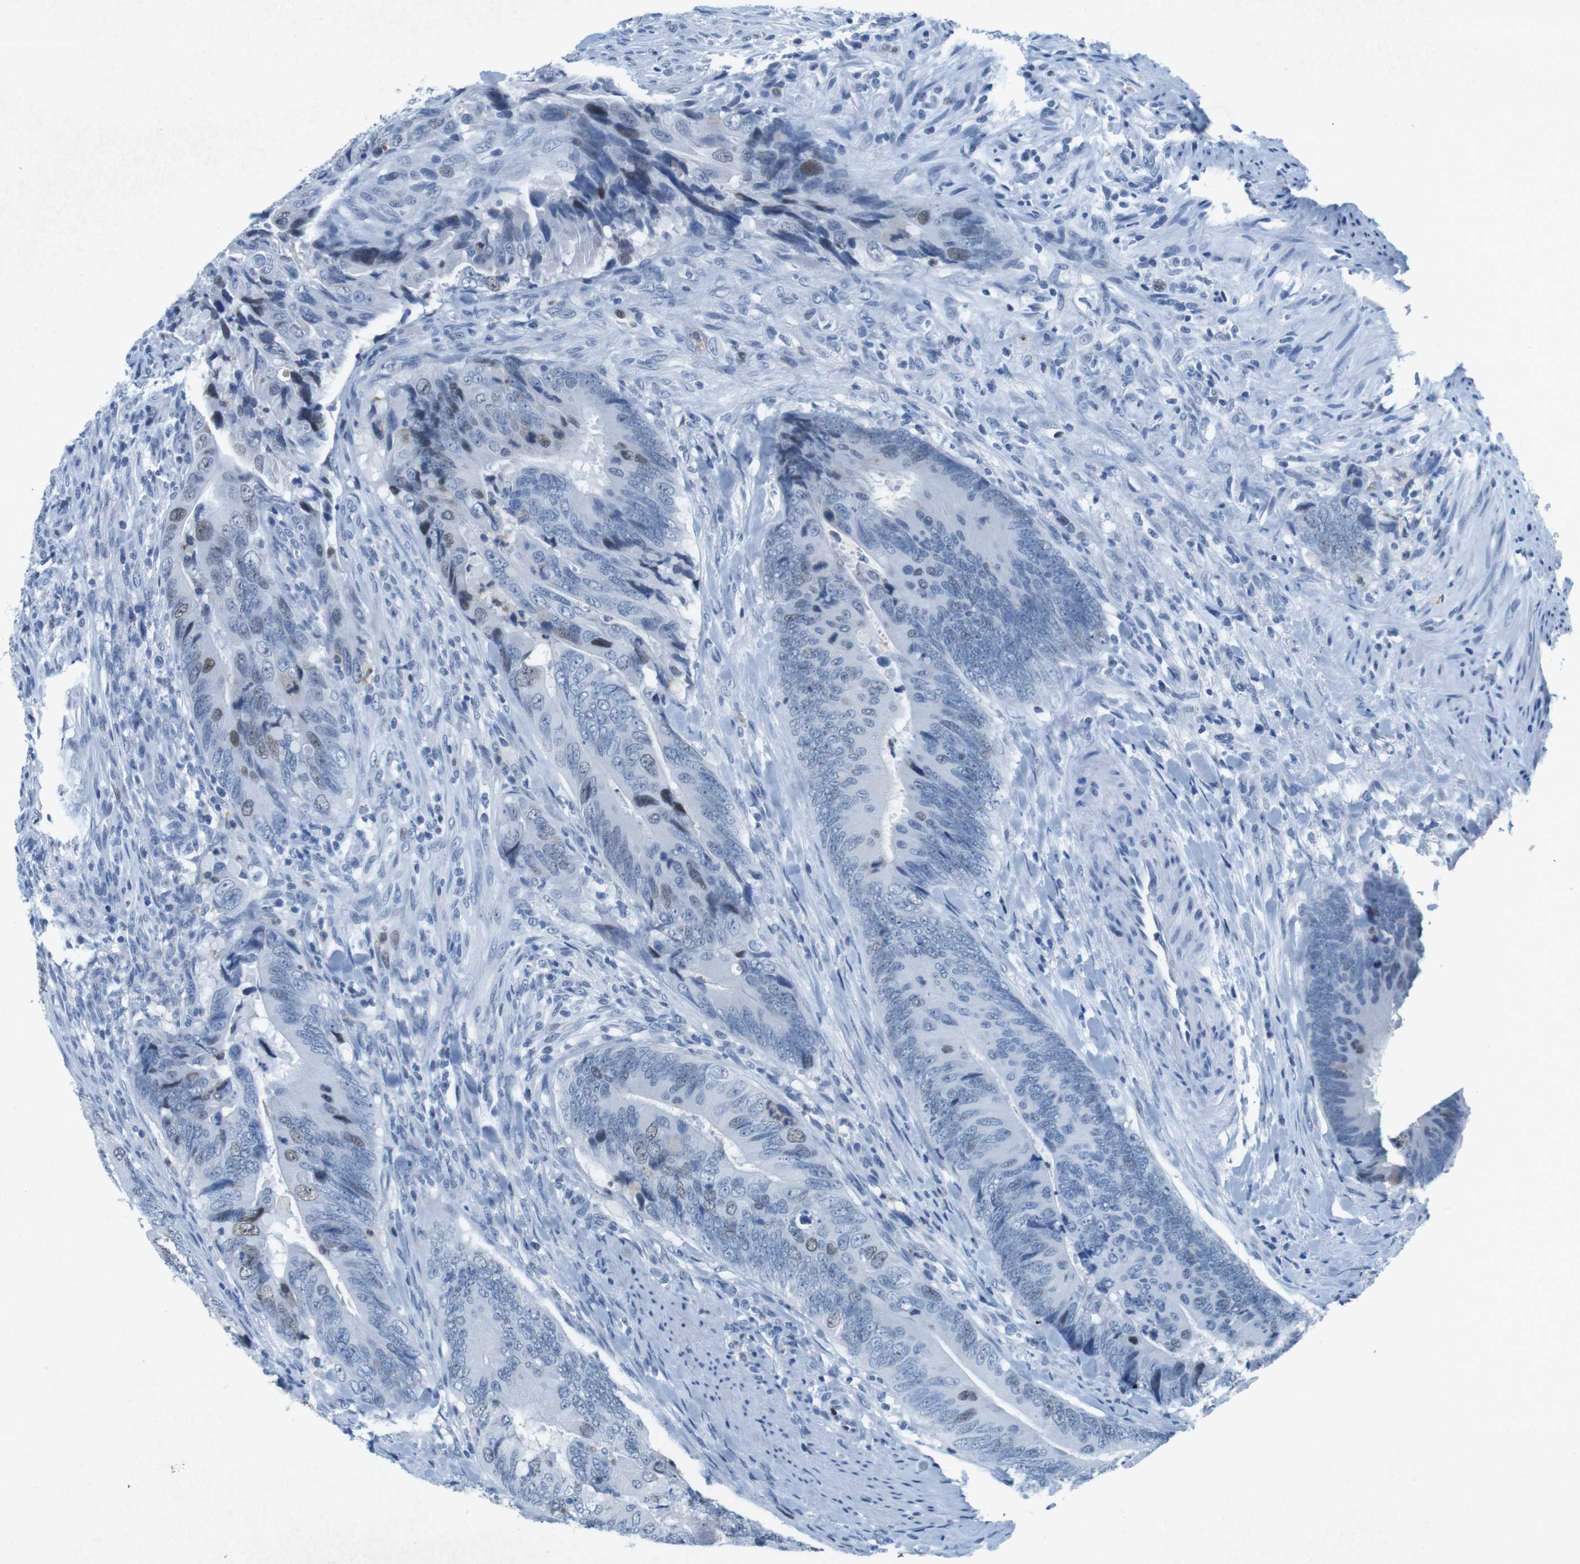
{"staining": {"intensity": "weak", "quantity": "<25%", "location": "nuclear"}, "tissue": "colorectal cancer", "cell_type": "Tumor cells", "image_type": "cancer", "snomed": [{"axis": "morphology", "description": "Normal tissue, NOS"}, {"axis": "morphology", "description": "Adenocarcinoma, NOS"}, {"axis": "topography", "description": "Colon"}], "caption": "The histopathology image reveals no staining of tumor cells in adenocarcinoma (colorectal).", "gene": "CTAG1B", "patient": {"sex": "male", "age": 56}}